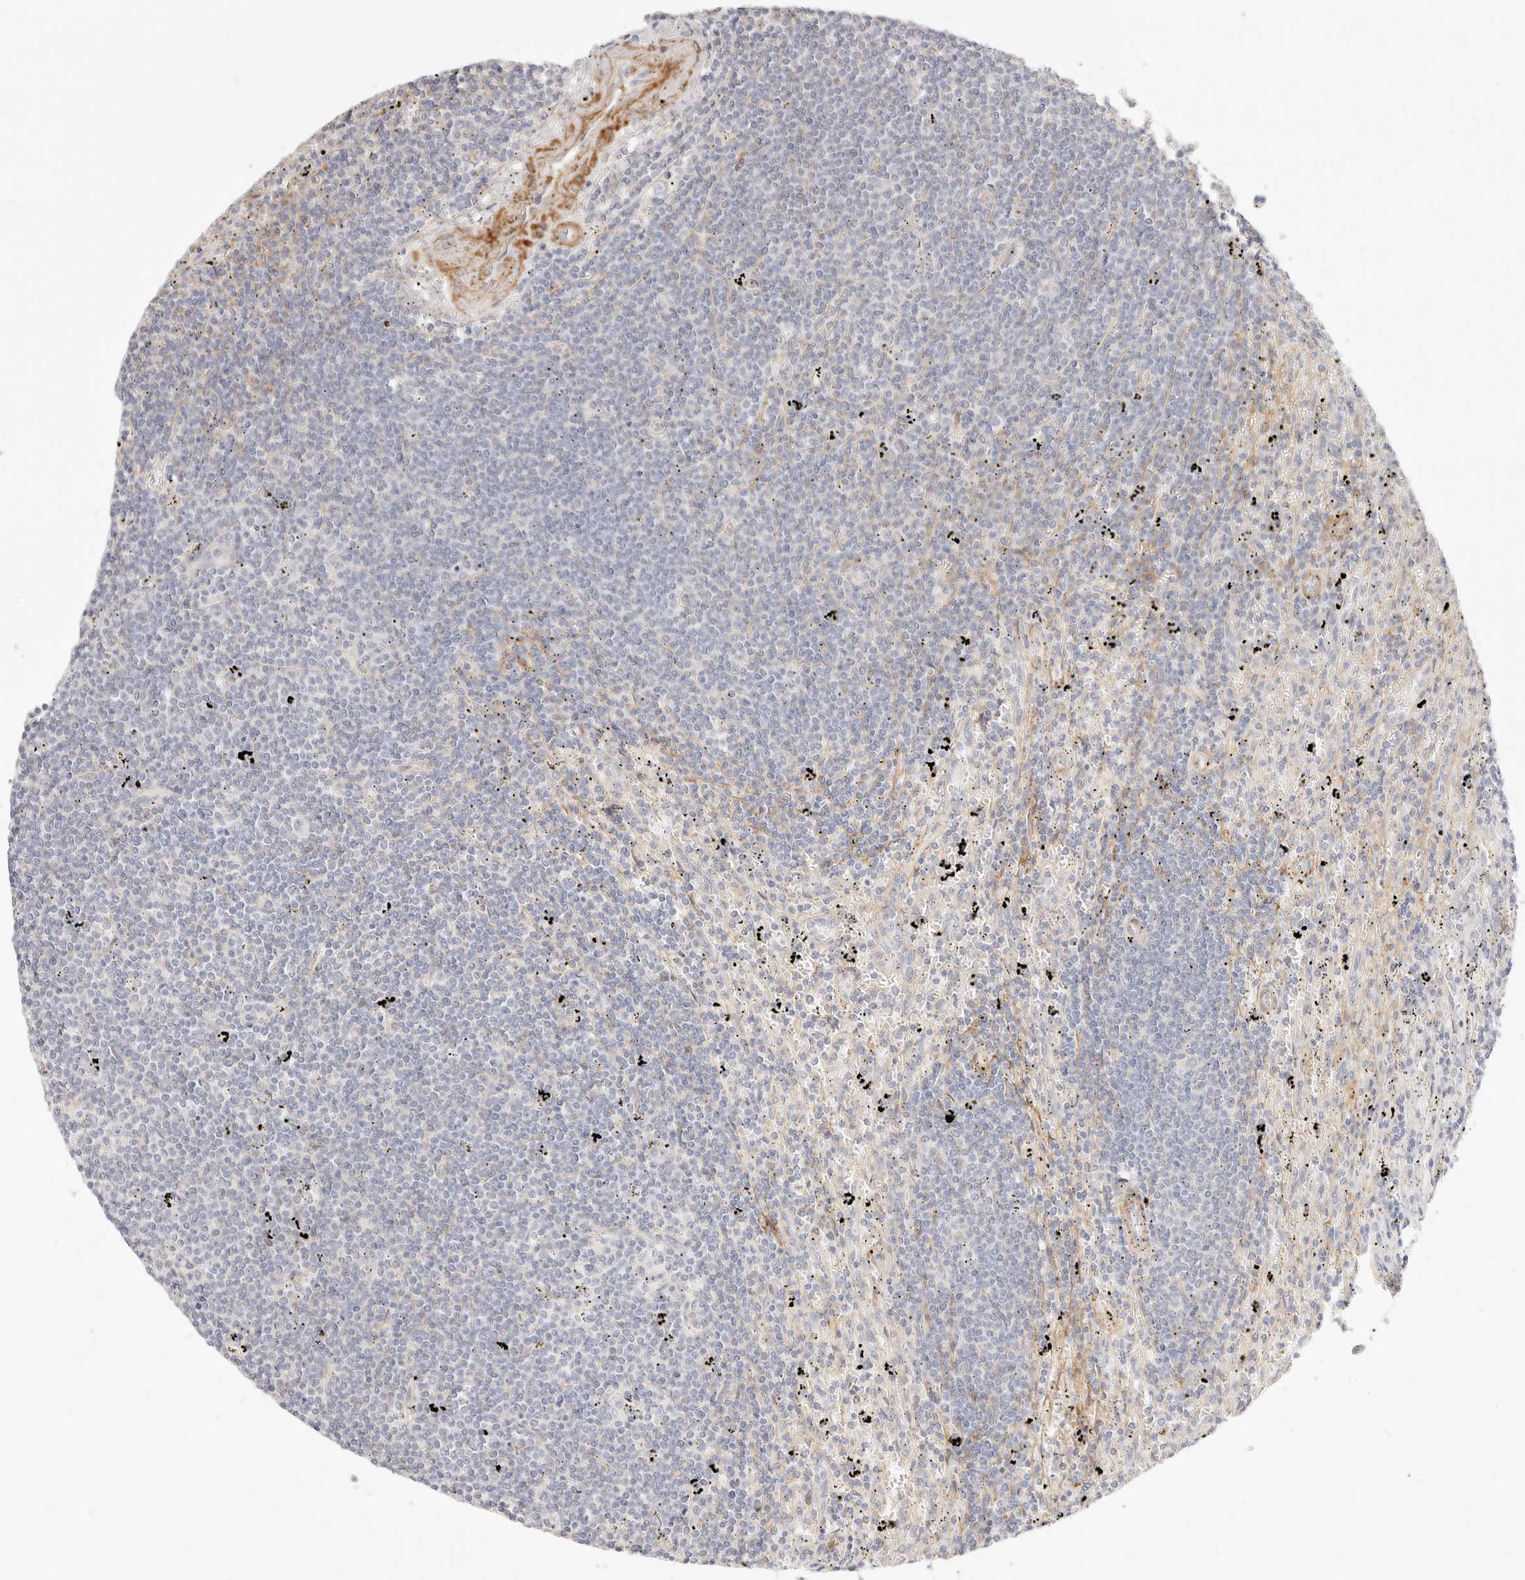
{"staining": {"intensity": "negative", "quantity": "none", "location": "none"}, "tissue": "lymphoma", "cell_type": "Tumor cells", "image_type": "cancer", "snomed": [{"axis": "morphology", "description": "Malignant lymphoma, non-Hodgkin's type, Low grade"}, {"axis": "topography", "description": "Spleen"}], "caption": "Tumor cells are negative for protein expression in human malignant lymphoma, non-Hodgkin's type (low-grade).", "gene": "UBXN10", "patient": {"sex": "male", "age": 76}}